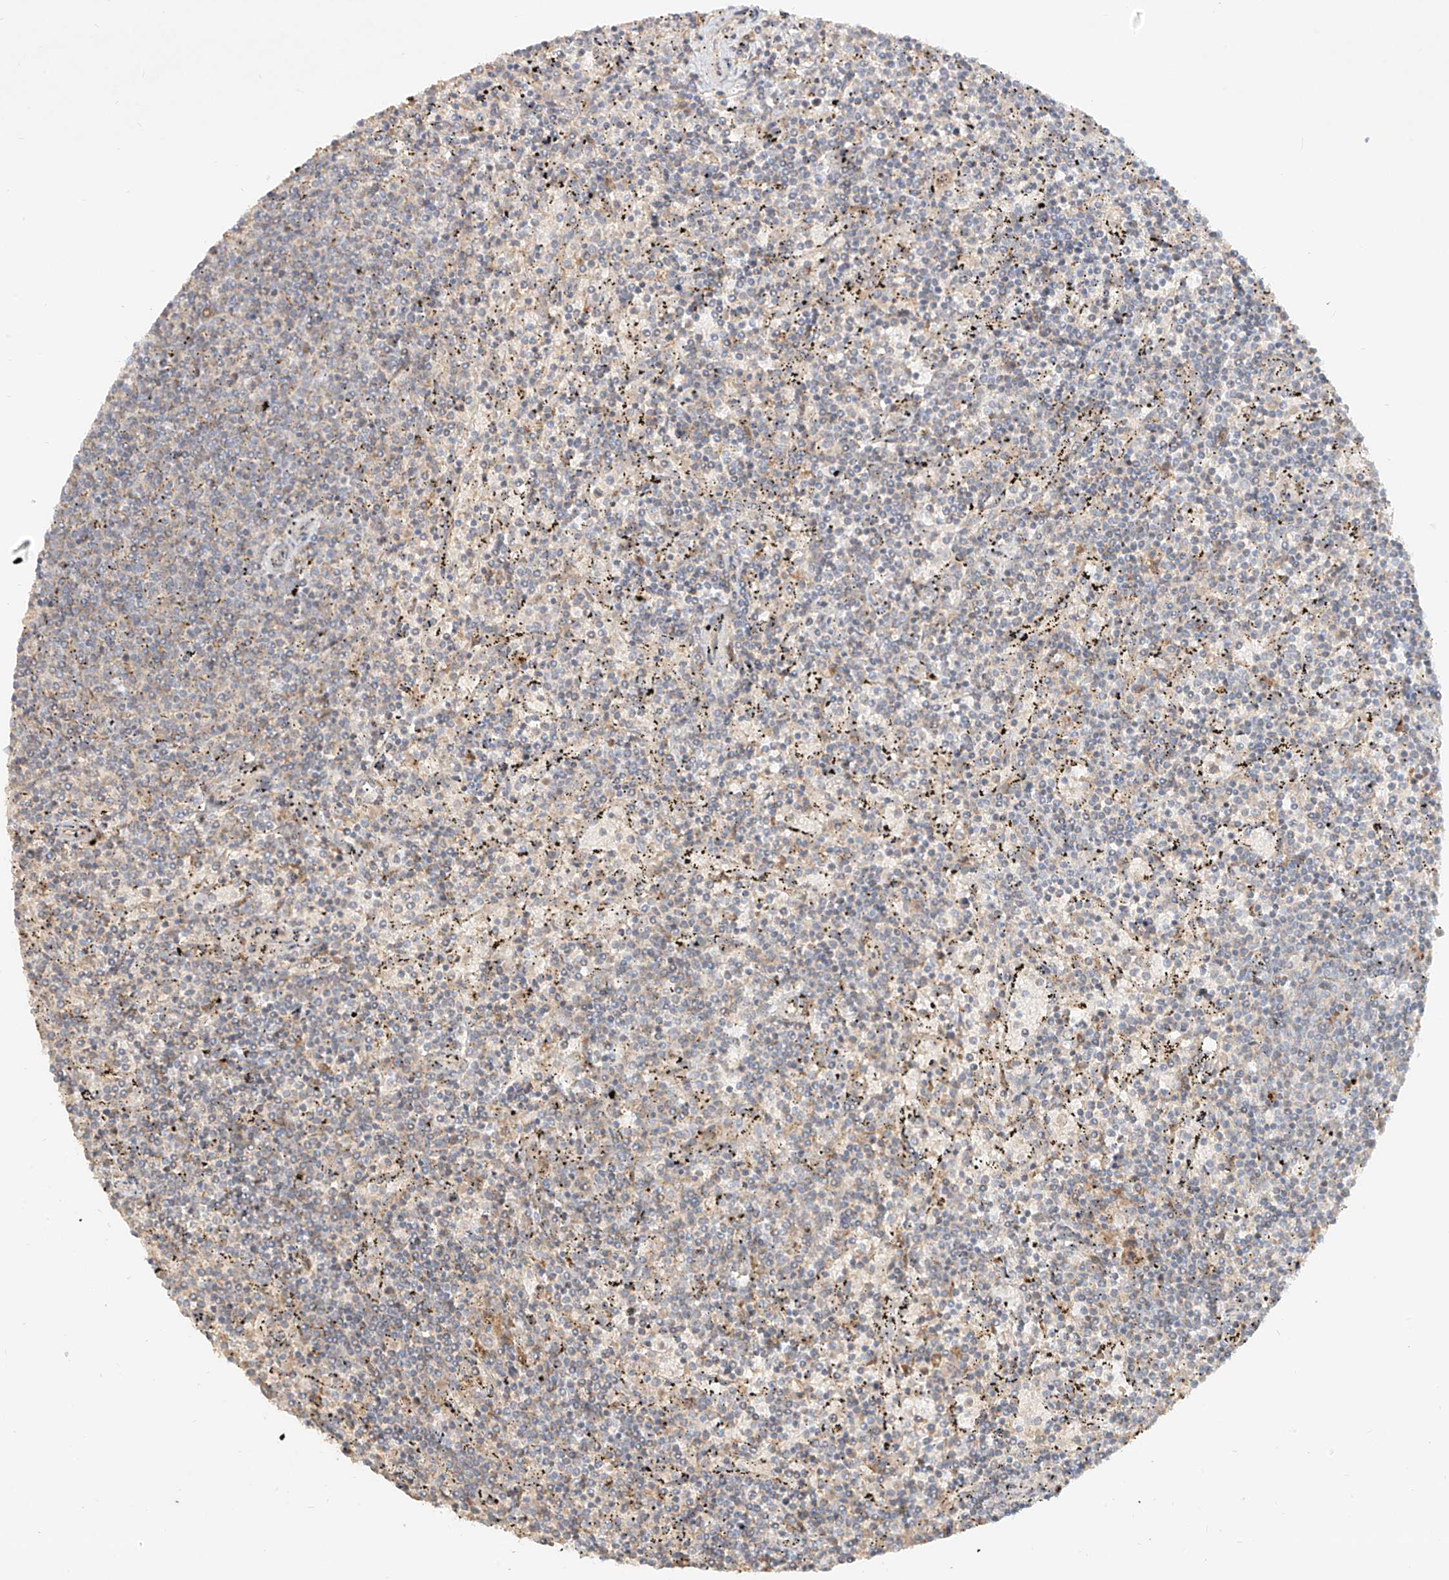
{"staining": {"intensity": "negative", "quantity": "none", "location": "none"}, "tissue": "lymphoma", "cell_type": "Tumor cells", "image_type": "cancer", "snomed": [{"axis": "morphology", "description": "Malignant lymphoma, non-Hodgkin's type, Low grade"}, {"axis": "topography", "description": "Spleen"}], "caption": "Tumor cells are negative for brown protein staining in lymphoma.", "gene": "KPNA7", "patient": {"sex": "female", "age": 50}}